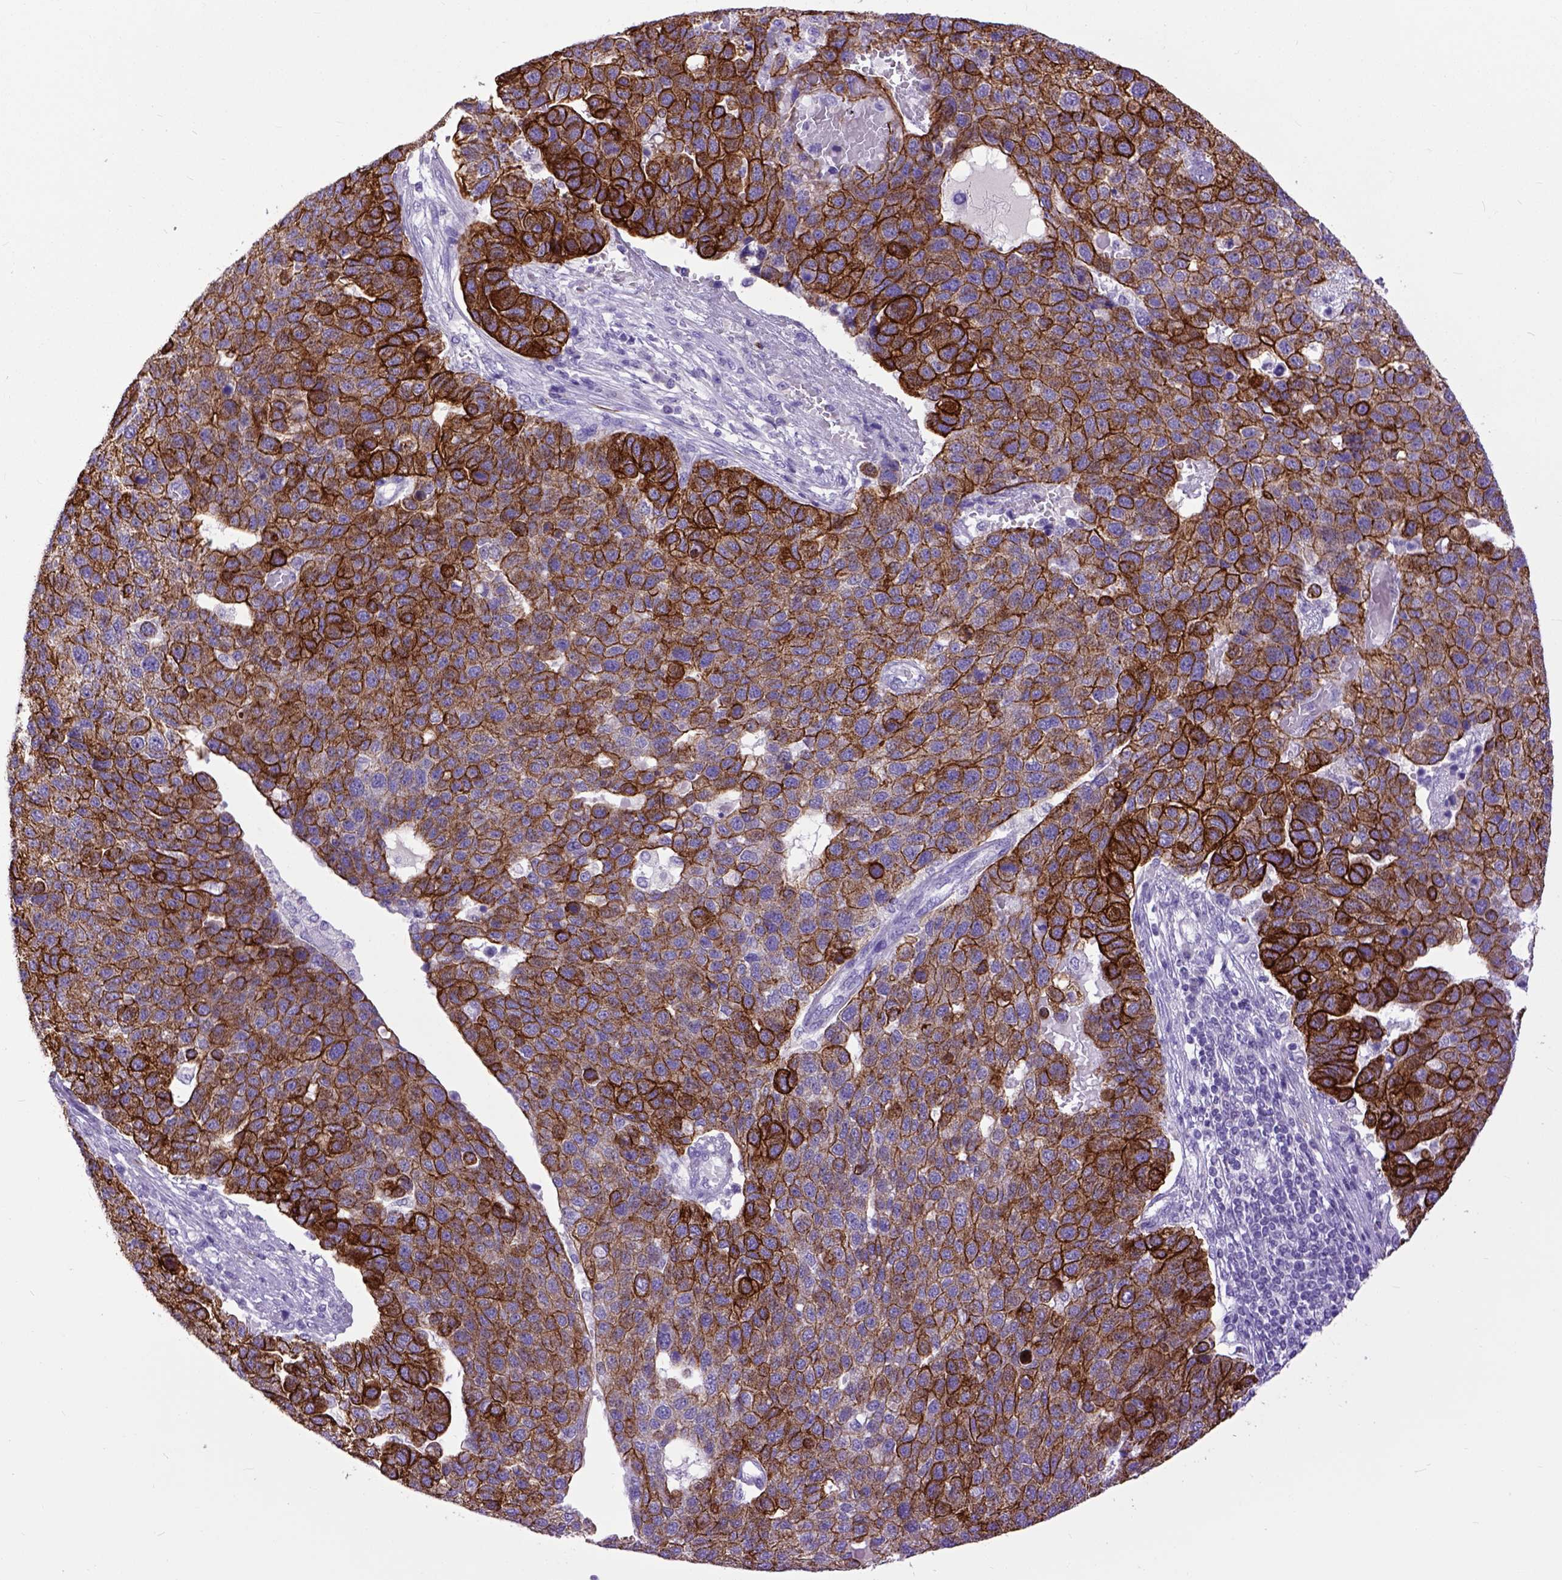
{"staining": {"intensity": "strong", "quantity": ">75%", "location": "cytoplasmic/membranous"}, "tissue": "pancreatic cancer", "cell_type": "Tumor cells", "image_type": "cancer", "snomed": [{"axis": "morphology", "description": "Adenocarcinoma, NOS"}, {"axis": "topography", "description": "Pancreas"}], "caption": "Immunohistochemistry (IHC) of human pancreatic cancer demonstrates high levels of strong cytoplasmic/membranous positivity in approximately >75% of tumor cells.", "gene": "RAB25", "patient": {"sex": "female", "age": 61}}